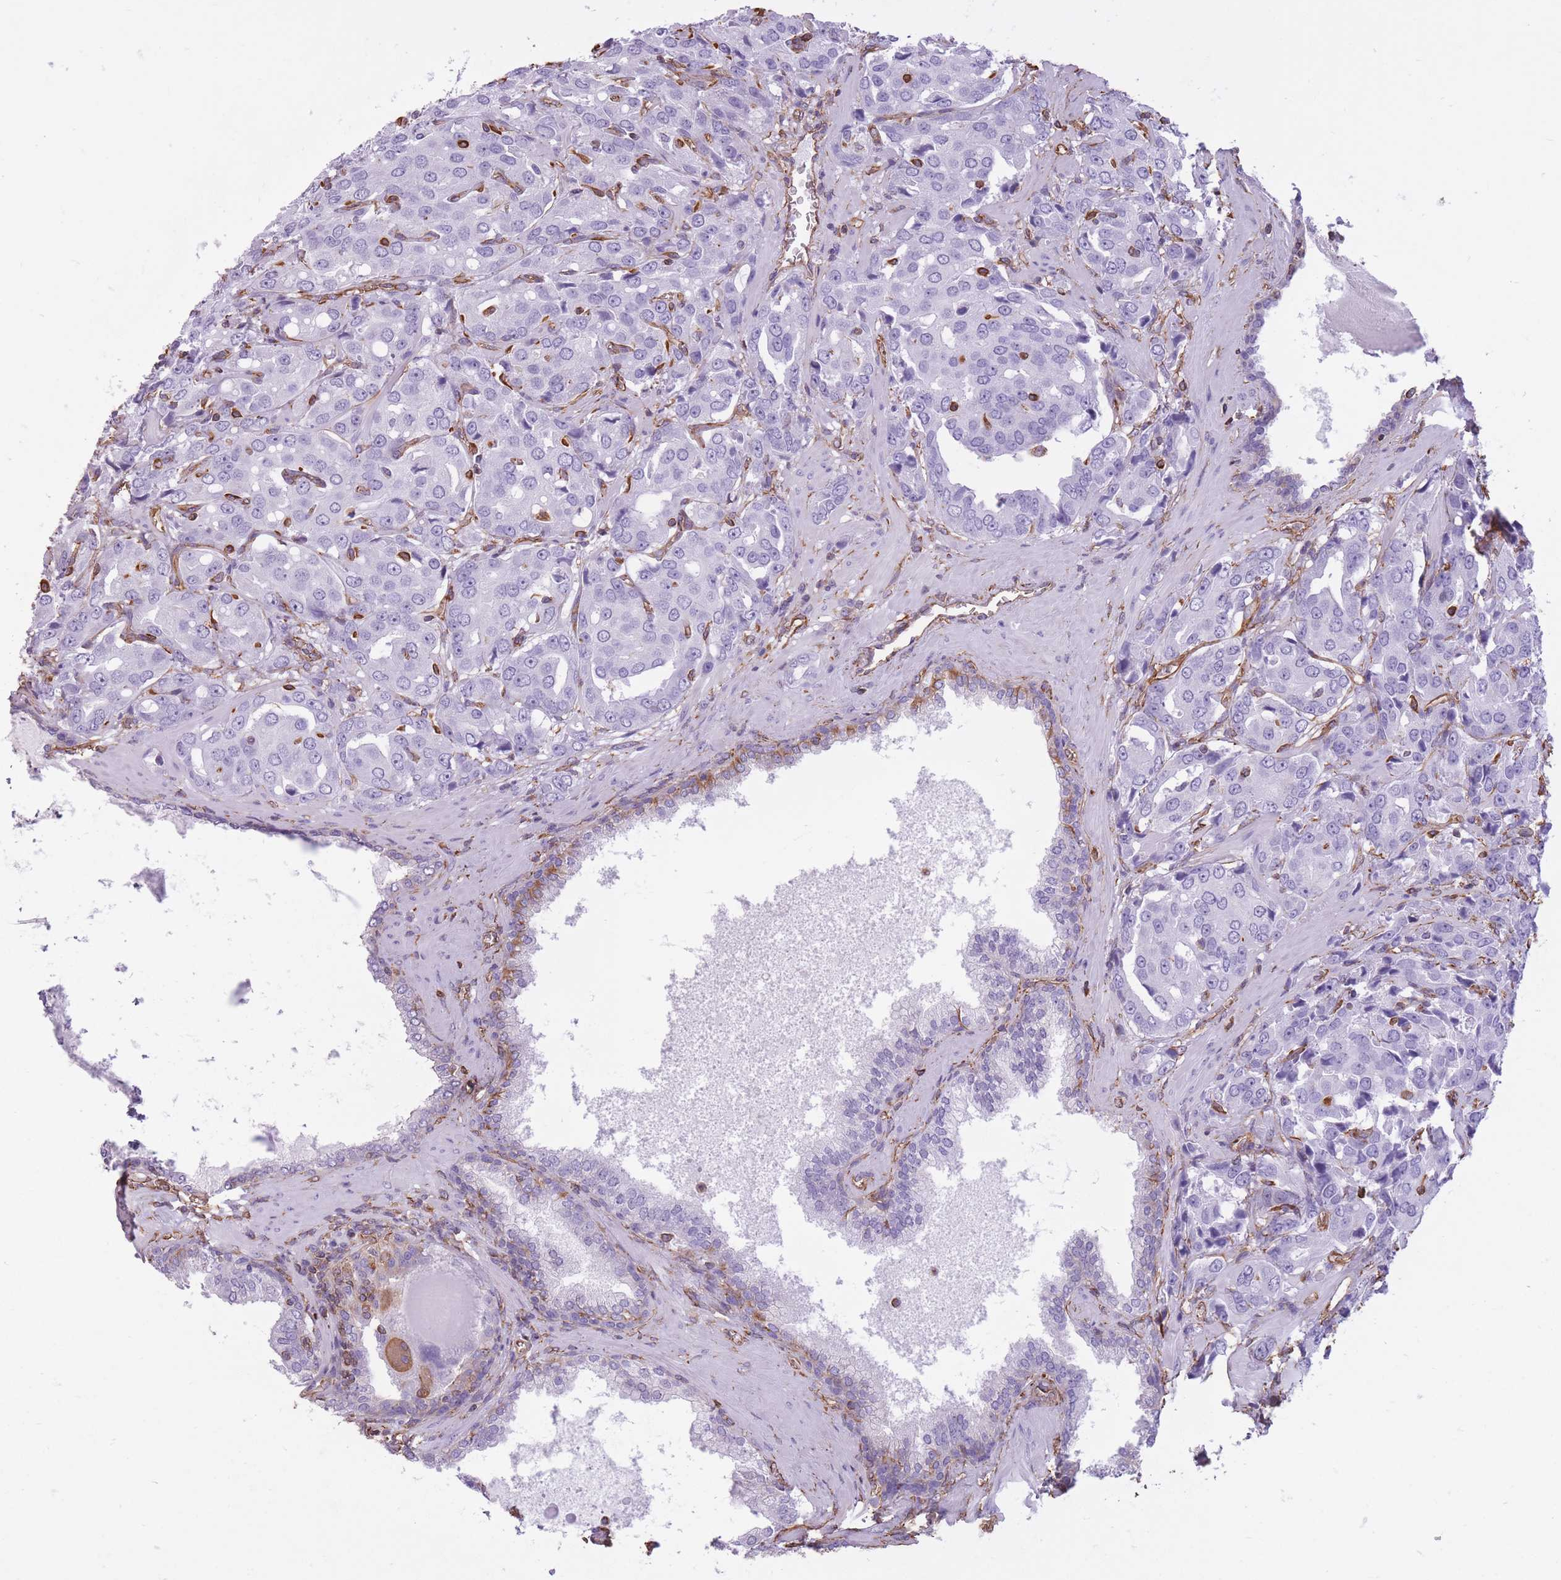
{"staining": {"intensity": "negative", "quantity": "none", "location": "none"}, "tissue": "prostate cancer", "cell_type": "Tumor cells", "image_type": "cancer", "snomed": [{"axis": "morphology", "description": "Adenocarcinoma, High grade"}, {"axis": "topography", "description": "Prostate"}], "caption": "IHC of prostate cancer (adenocarcinoma (high-grade)) demonstrates no staining in tumor cells.", "gene": "ADD1", "patient": {"sex": "male", "age": 68}}